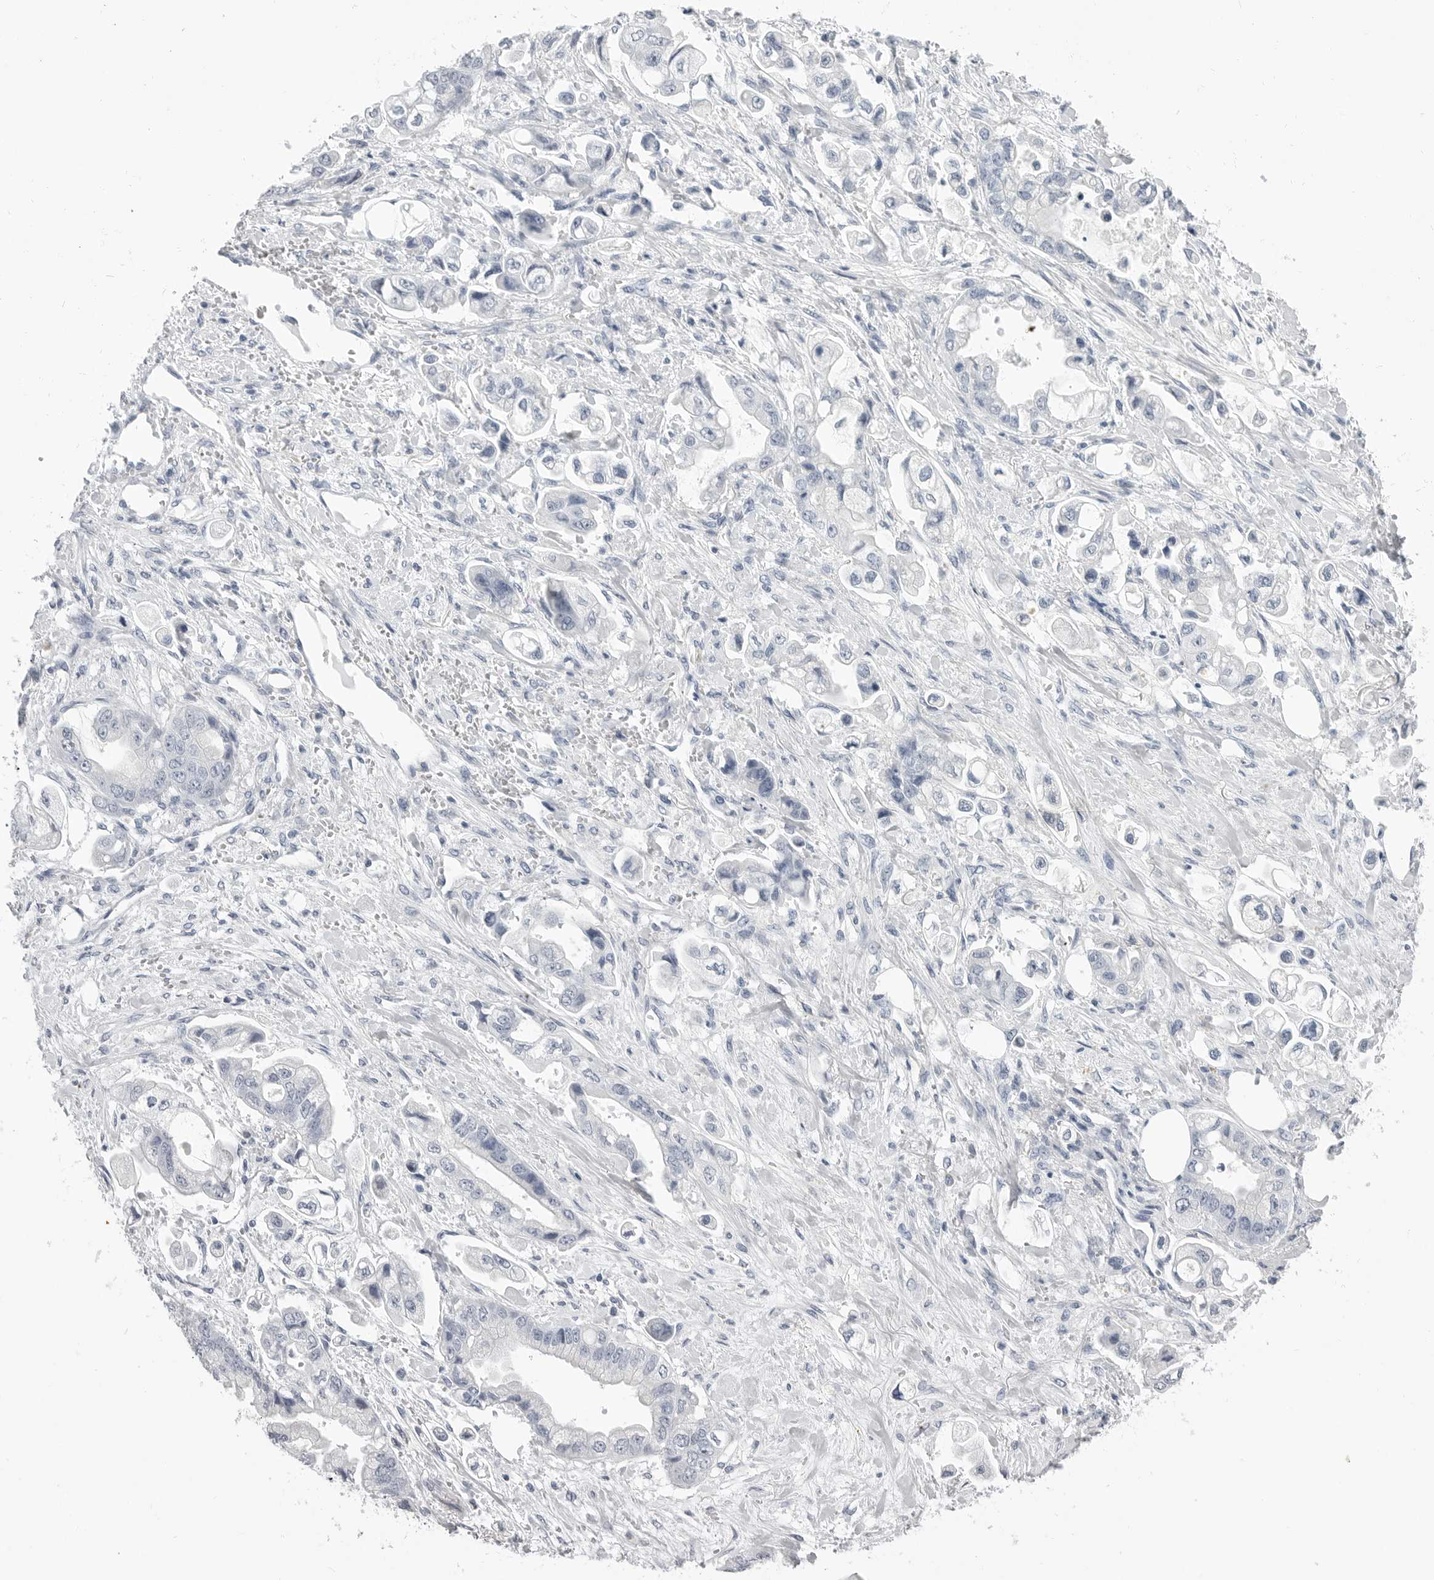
{"staining": {"intensity": "negative", "quantity": "none", "location": "none"}, "tissue": "stomach cancer", "cell_type": "Tumor cells", "image_type": "cancer", "snomed": [{"axis": "morphology", "description": "Adenocarcinoma, NOS"}, {"axis": "topography", "description": "Stomach"}], "caption": "Tumor cells show no significant protein staining in stomach cancer. (DAB IHC with hematoxylin counter stain).", "gene": "PLN", "patient": {"sex": "male", "age": 62}}